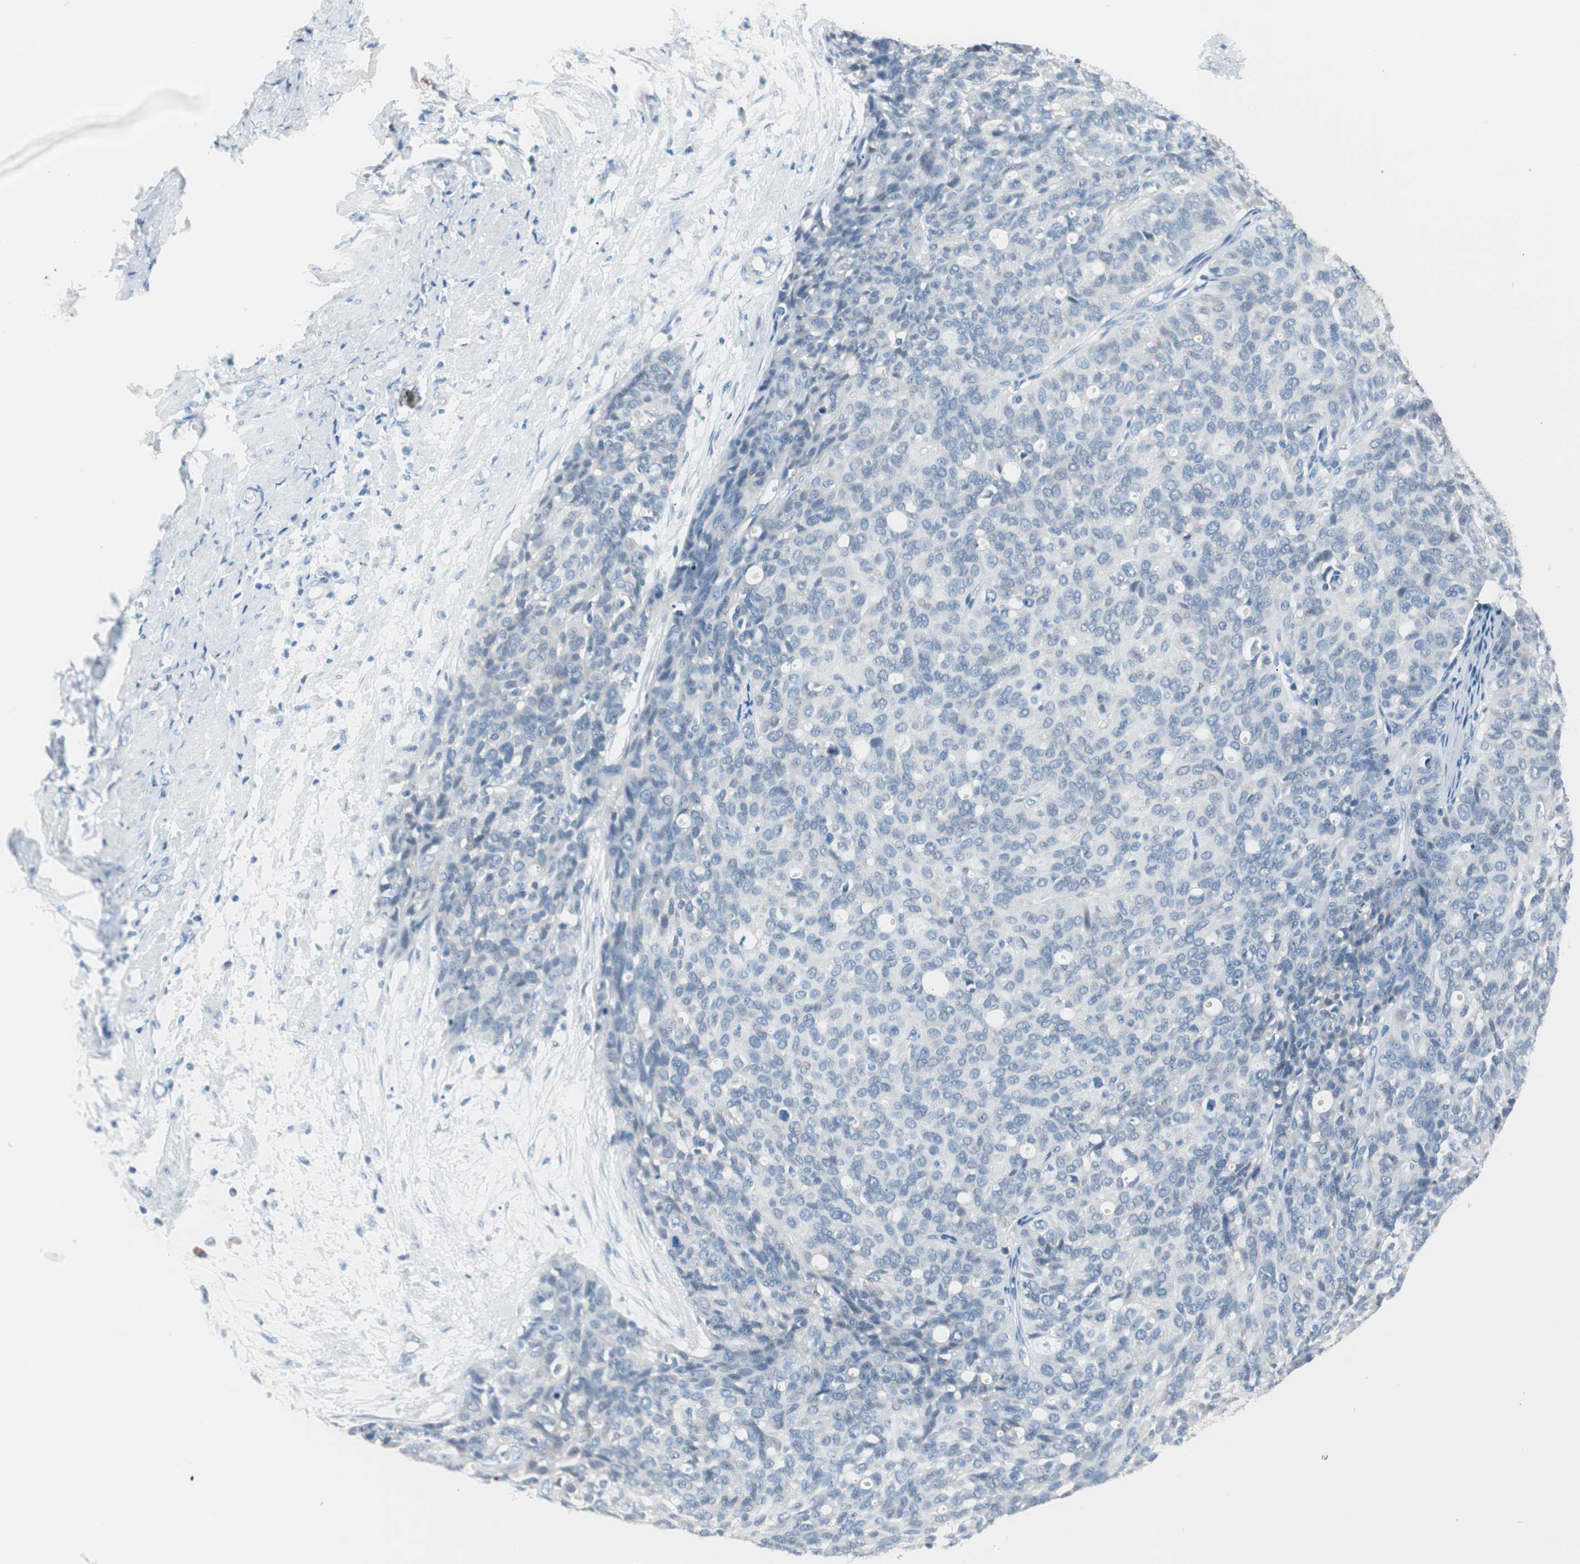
{"staining": {"intensity": "negative", "quantity": "none", "location": "none"}, "tissue": "ovarian cancer", "cell_type": "Tumor cells", "image_type": "cancer", "snomed": [{"axis": "morphology", "description": "Carcinoma, endometroid"}, {"axis": "topography", "description": "Ovary"}], "caption": "This is an immunohistochemistry photomicrograph of human ovarian cancer. There is no expression in tumor cells.", "gene": "VIL1", "patient": {"sex": "female", "age": 60}}